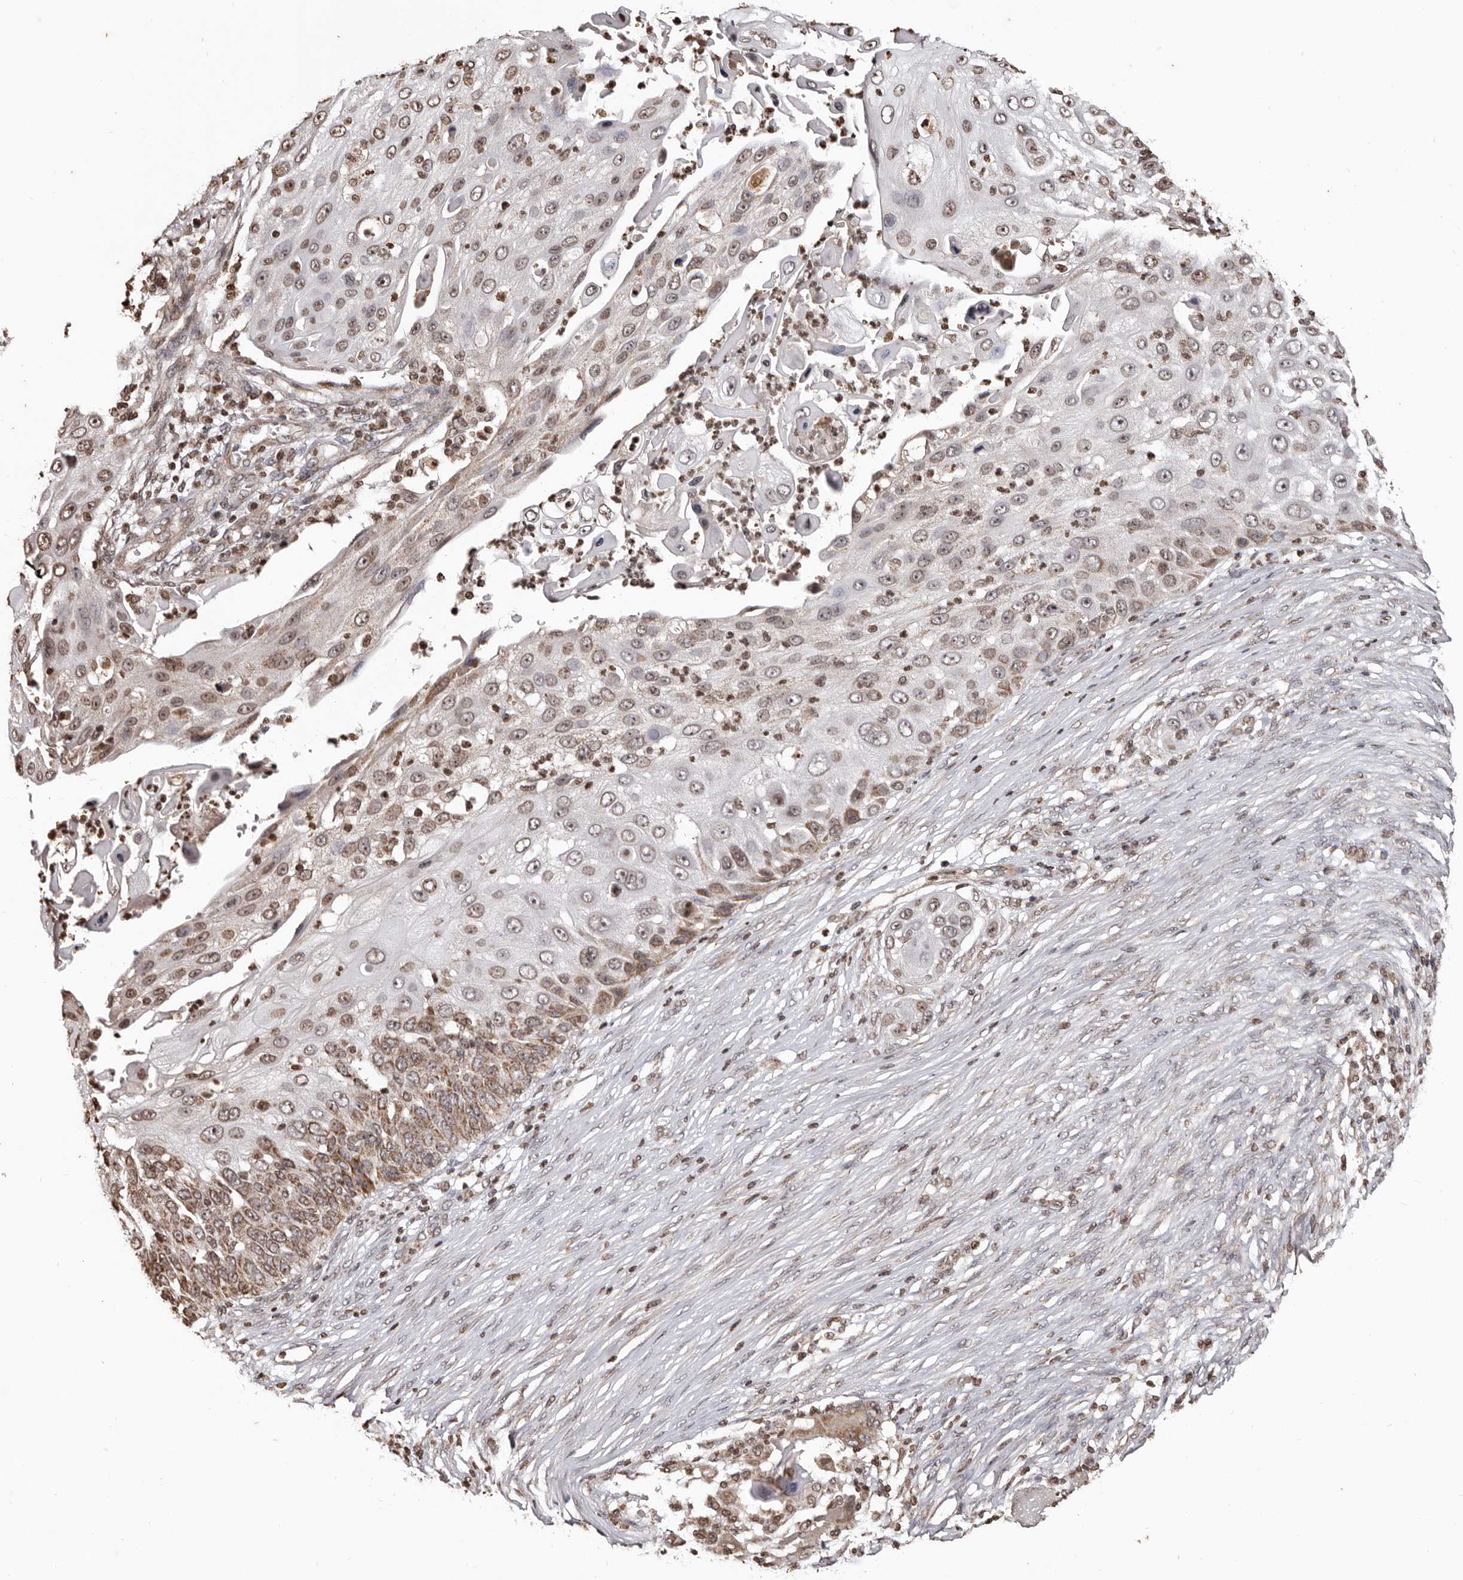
{"staining": {"intensity": "moderate", "quantity": "25%-75%", "location": "cytoplasmic/membranous,nuclear"}, "tissue": "skin cancer", "cell_type": "Tumor cells", "image_type": "cancer", "snomed": [{"axis": "morphology", "description": "Squamous cell carcinoma, NOS"}, {"axis": "topography", "description": "Skin"}], "caption": "Immunohistochemical staining of squamous cell carcinoma (skin) demonstrates moderate cytoplasmic/membranous and nuclear protein expression in approximately 25%-75% of tumor cells.", "gene": "CCDC190", "patient": {"sex": "female", "age": 44}}